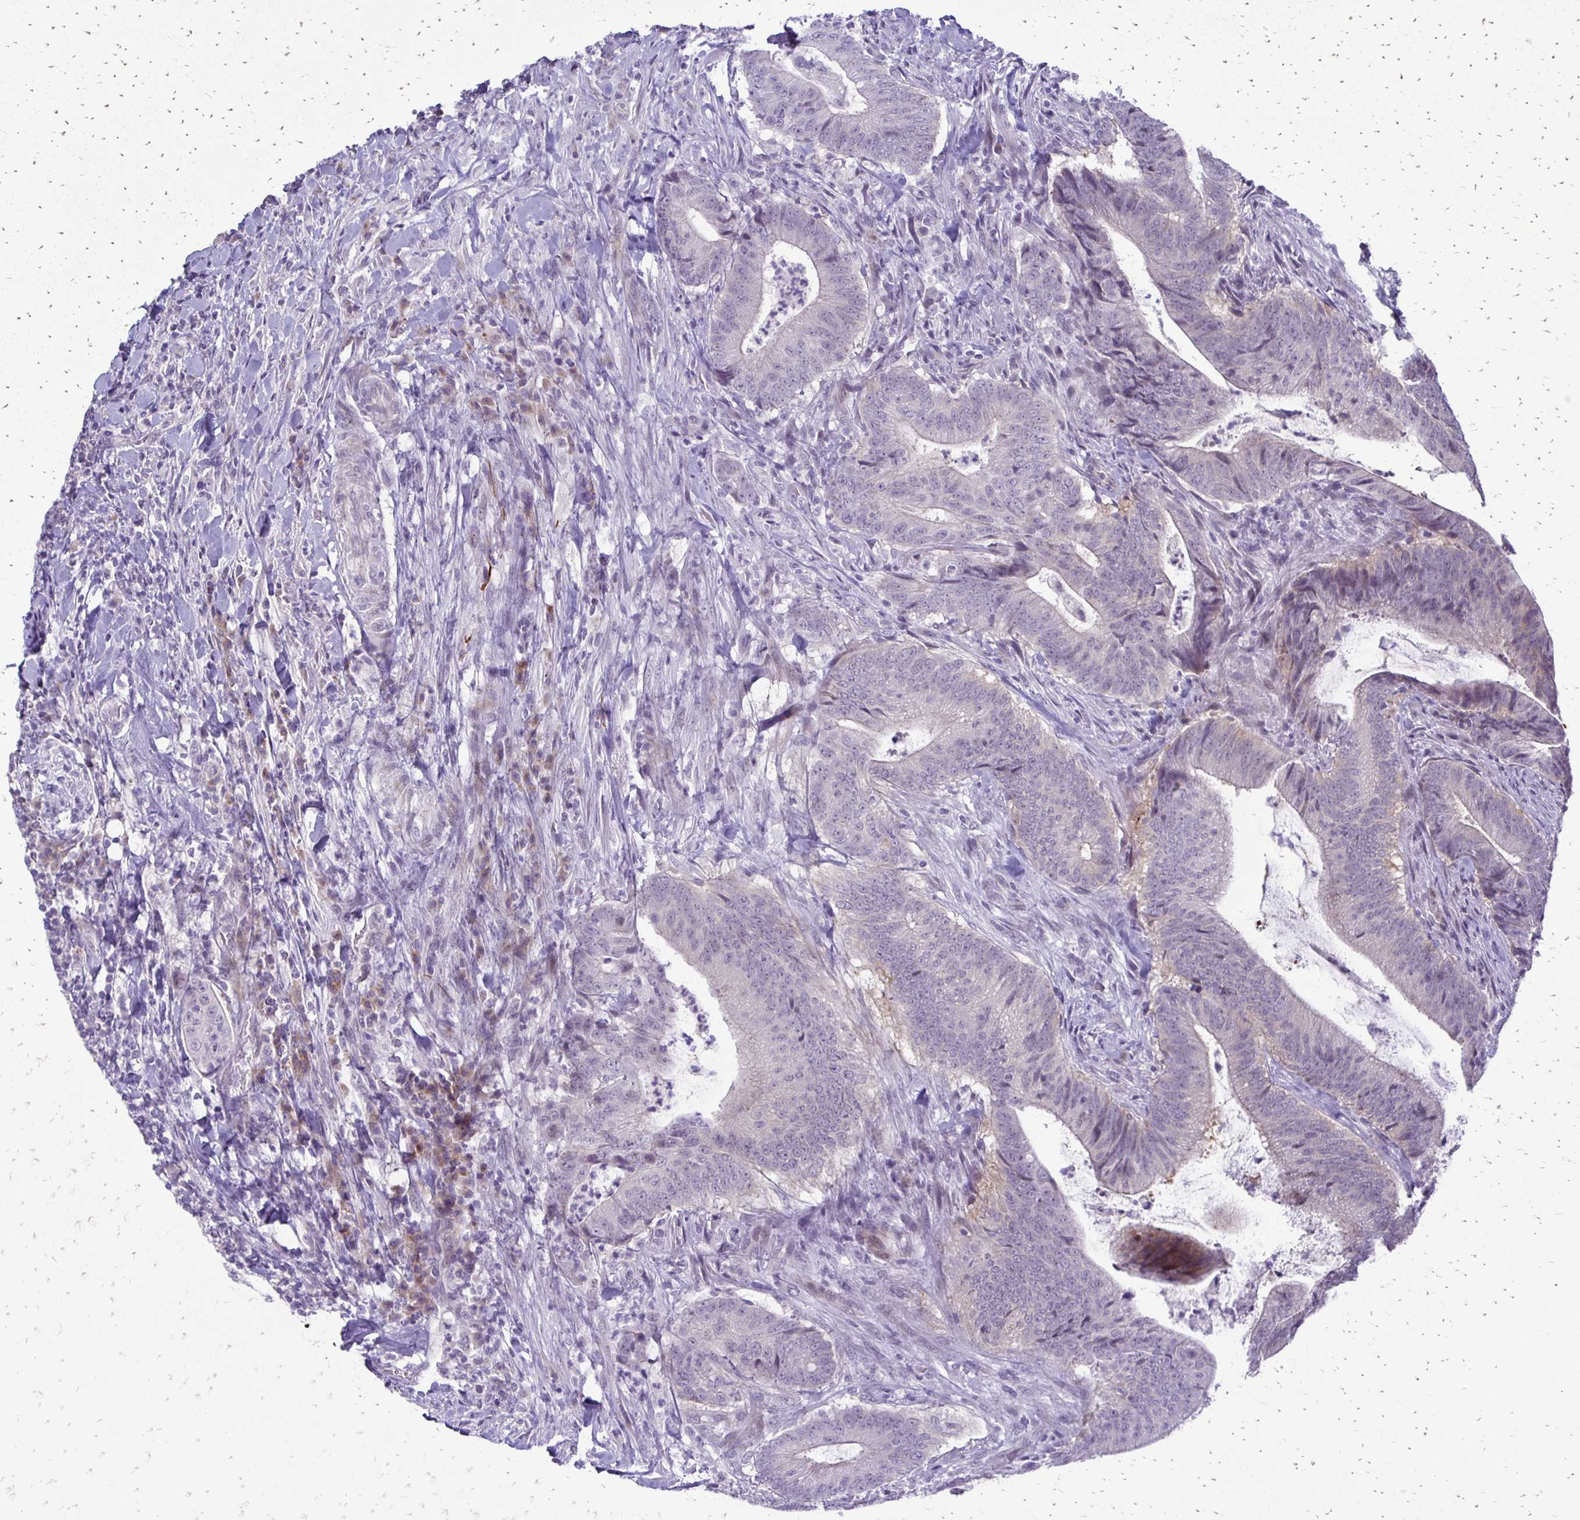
{"staining": {"intensity": "negative", "quantity": "none", "location": "none"}, "tissue": "colorectal cancer", "cell_type": "Tumor cells", "image_type": "cancer", "snomed": [{"axis": "morphology", "description": "Adenocarcinoma, NOS"}, {"axis": "topography", "description": "Colon"}], "caption": "This image is of colorectal adenocarcinoma stained with IHC to label a protein in brown with the nuclei are counter-stained blue. There is no positivity in tumor cells.", "gene": "EPYC", "patient": {"sex": "female", "age": 43}}